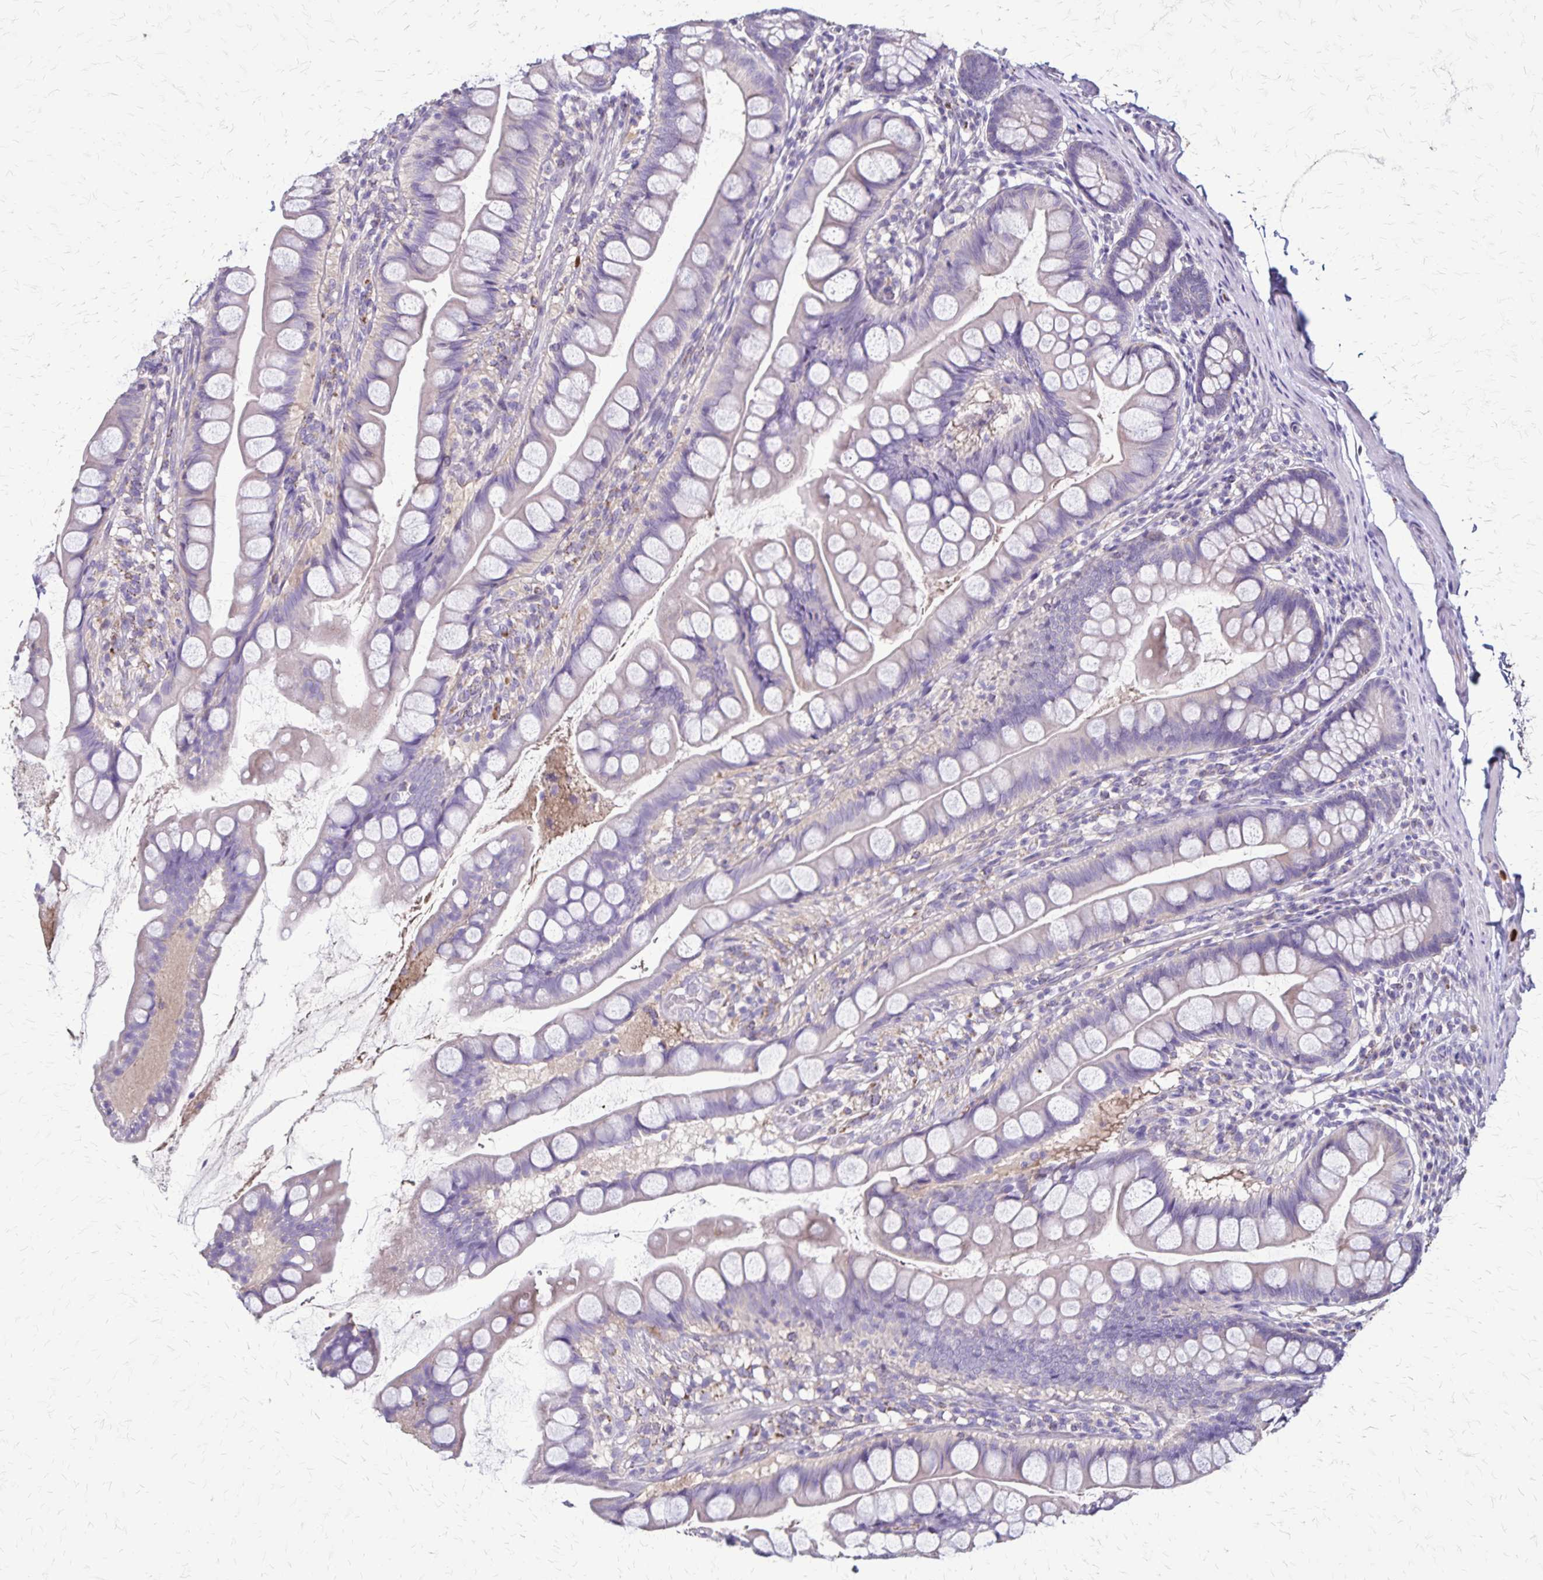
{"staining": {"intensity": "weak", "quantity": "<25%", "location": "cytoplasmic/membranous"}, "tissue": "small intestine", "cell_type": "Glandular cells", "image_type": "normal", "snomed": [{"axis": "morphology", "description": "Normal tissue, NOS"}, {"axis": "topography", "description": "Small intestine"}], "caption": "The IHC photomicrograph has no significant expression in glandular cells of small intestine.", "gene": "ULBP3", "patient": {"sex": "male", "age": 70}}